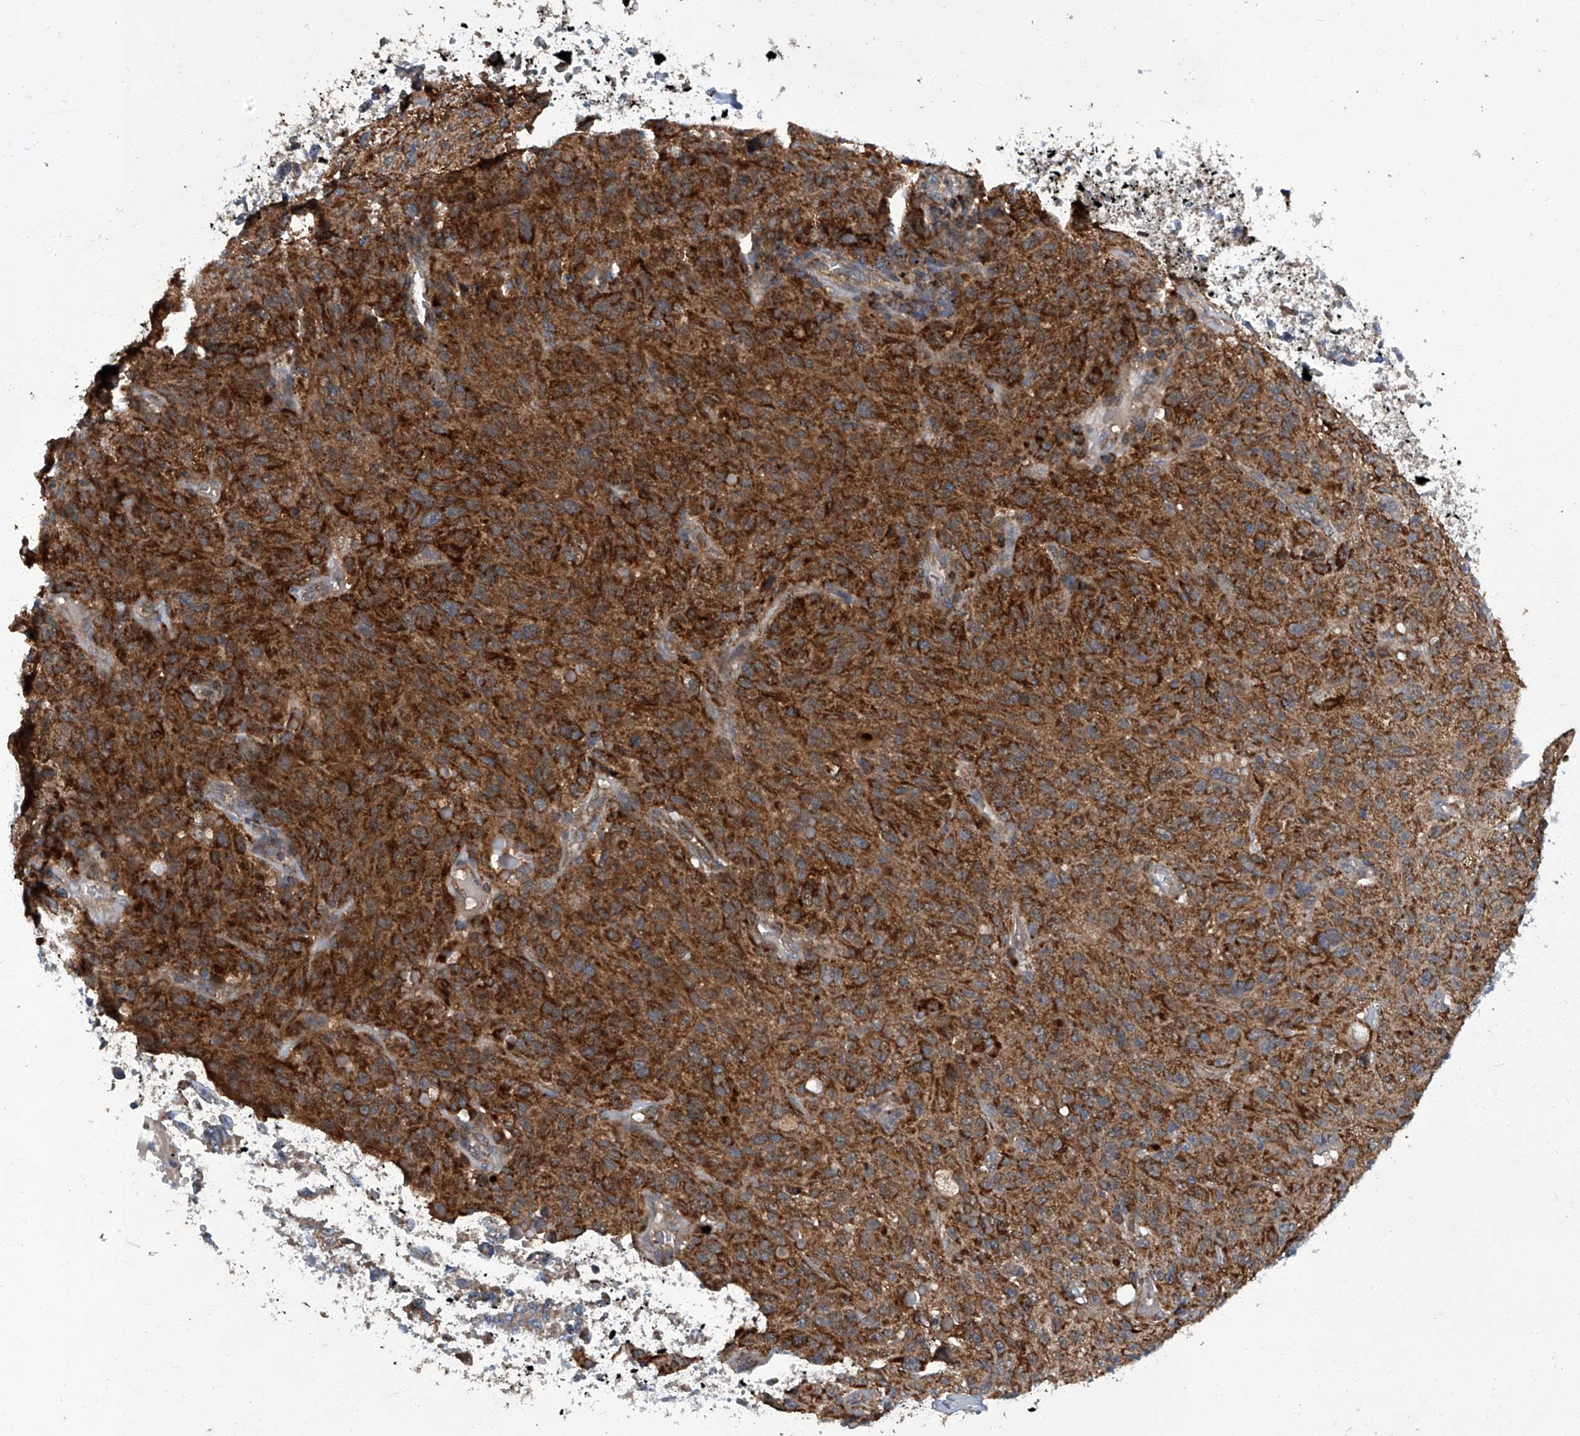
{"staining": {"intensity": "strong", "quantity": ">75%", "location": "cytoplasmic/membranous"}, "tissue": "skin cancer", "cell_type": "Tumor cells", "image_type": "cancer", "snomed": [{"axis": "morphology", "description": "Squamous cell carcinoma, NOS"}, {"axis": "morphology", "description": "Squamous cell carcinoma, metastatic, NOS"}, {"axis": "topography", "description": "Skin"}, {"axis": "topography", "description": "Lymph node"}], "caption": "Human skin cancer (squamous cell carcinoma) stained with a brown dye exhibits strong cytoplasmic/membranous positive positivity in about >75% of tumor cells.", "gene": "TNFRSF13B", "patient": {"sex": "male", "age": 75}}